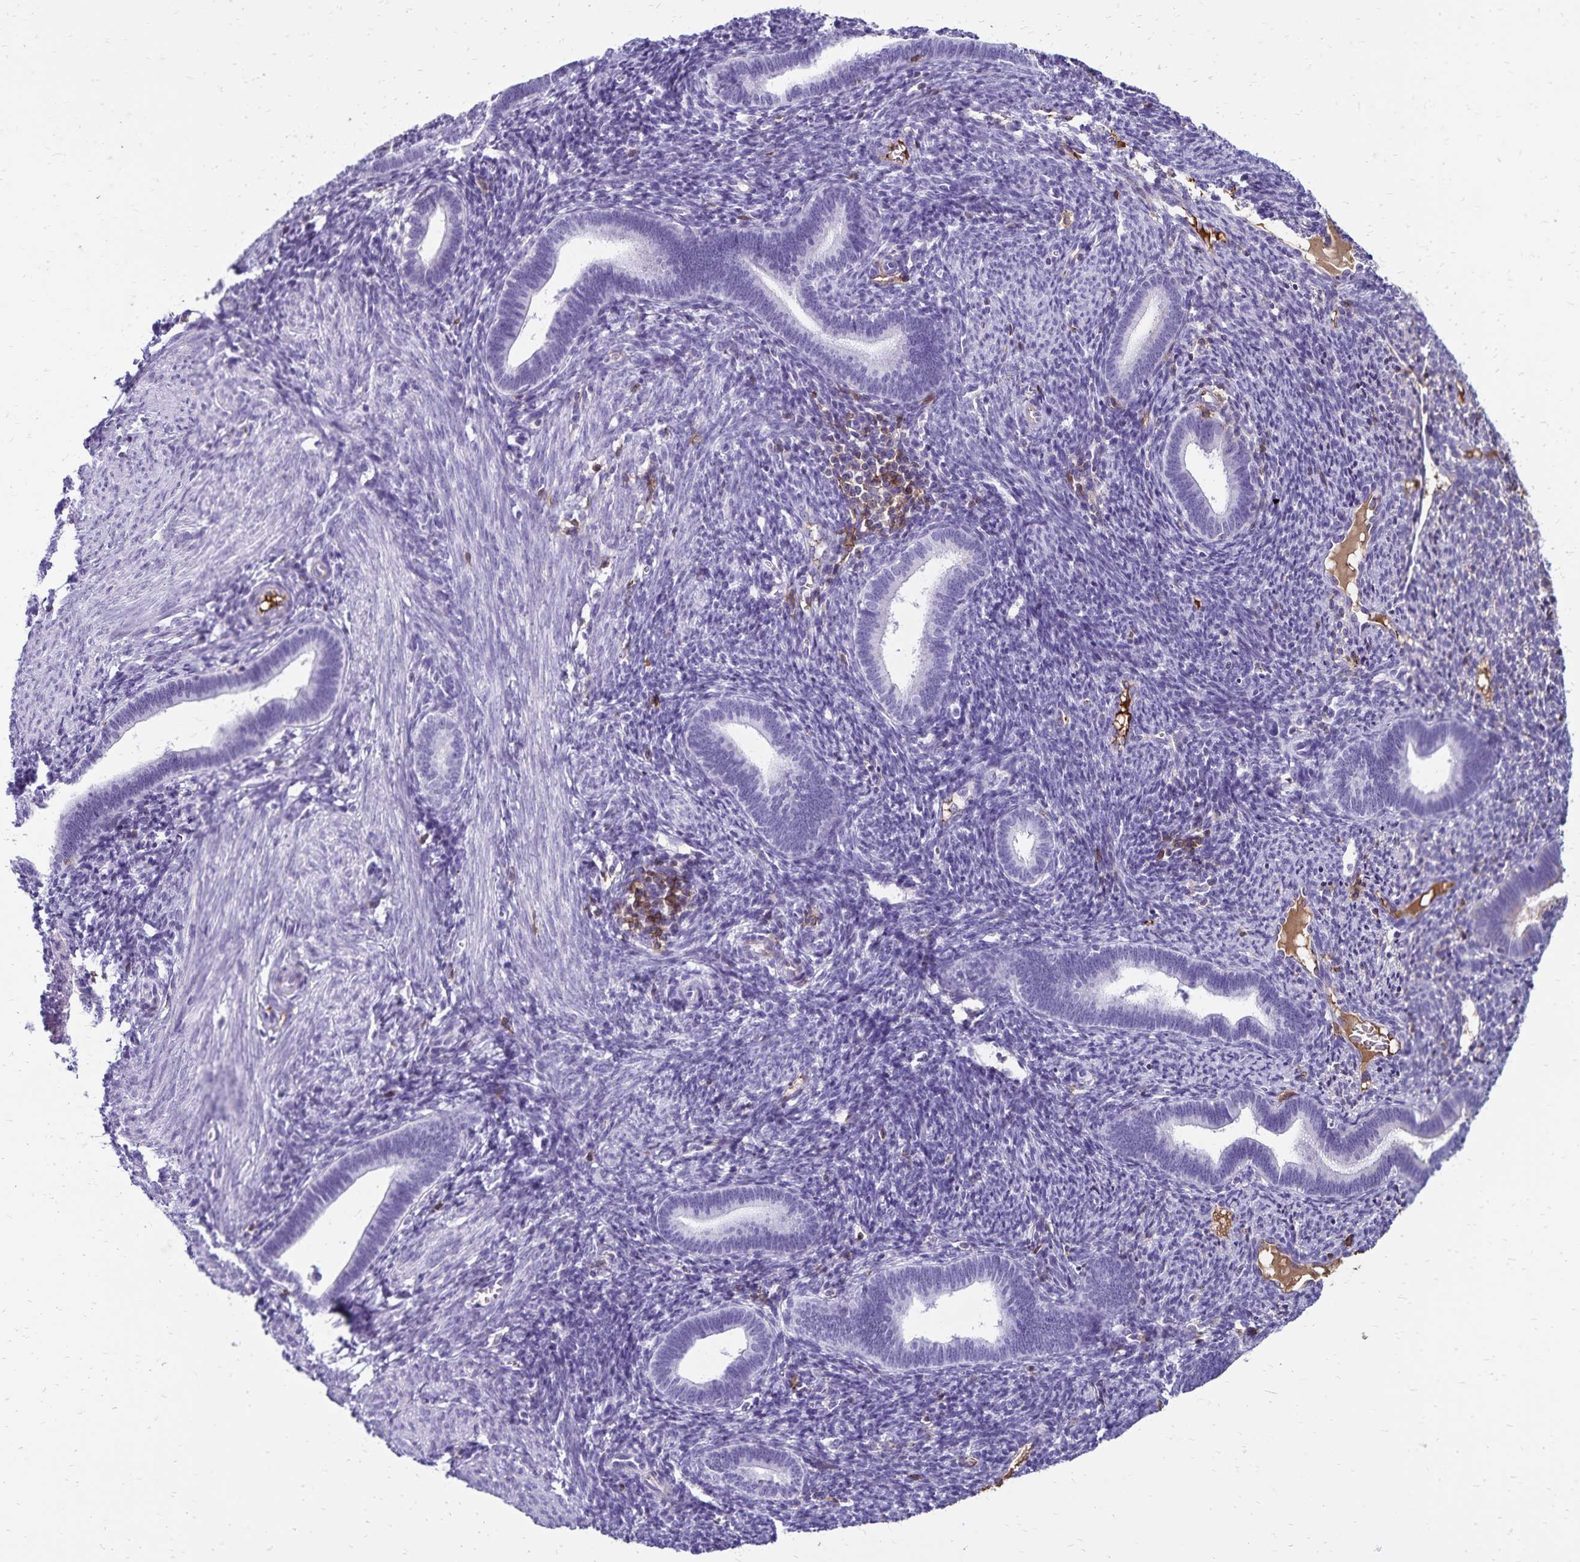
{"staining": {"intensity": "negative", "quantity": "none", "location": "none"}, "tissue": "endometrium", "cell_type": "Cells in endometrial stroma", "image_type": "normal", "snomed": [{"axis": "morphology", "description": "Normal tissue, NOS"}, {"axis": "topography", "description": "Endometrium"}], "caption": "IHC image of normal endometrium: human endometrium stained with DAB demonstrates no significant protein staining in cells in endometrial stroma. Nuclei are stained in blue.", "gene": "CD27", "patient": {"sex": "female", "age": 41}}